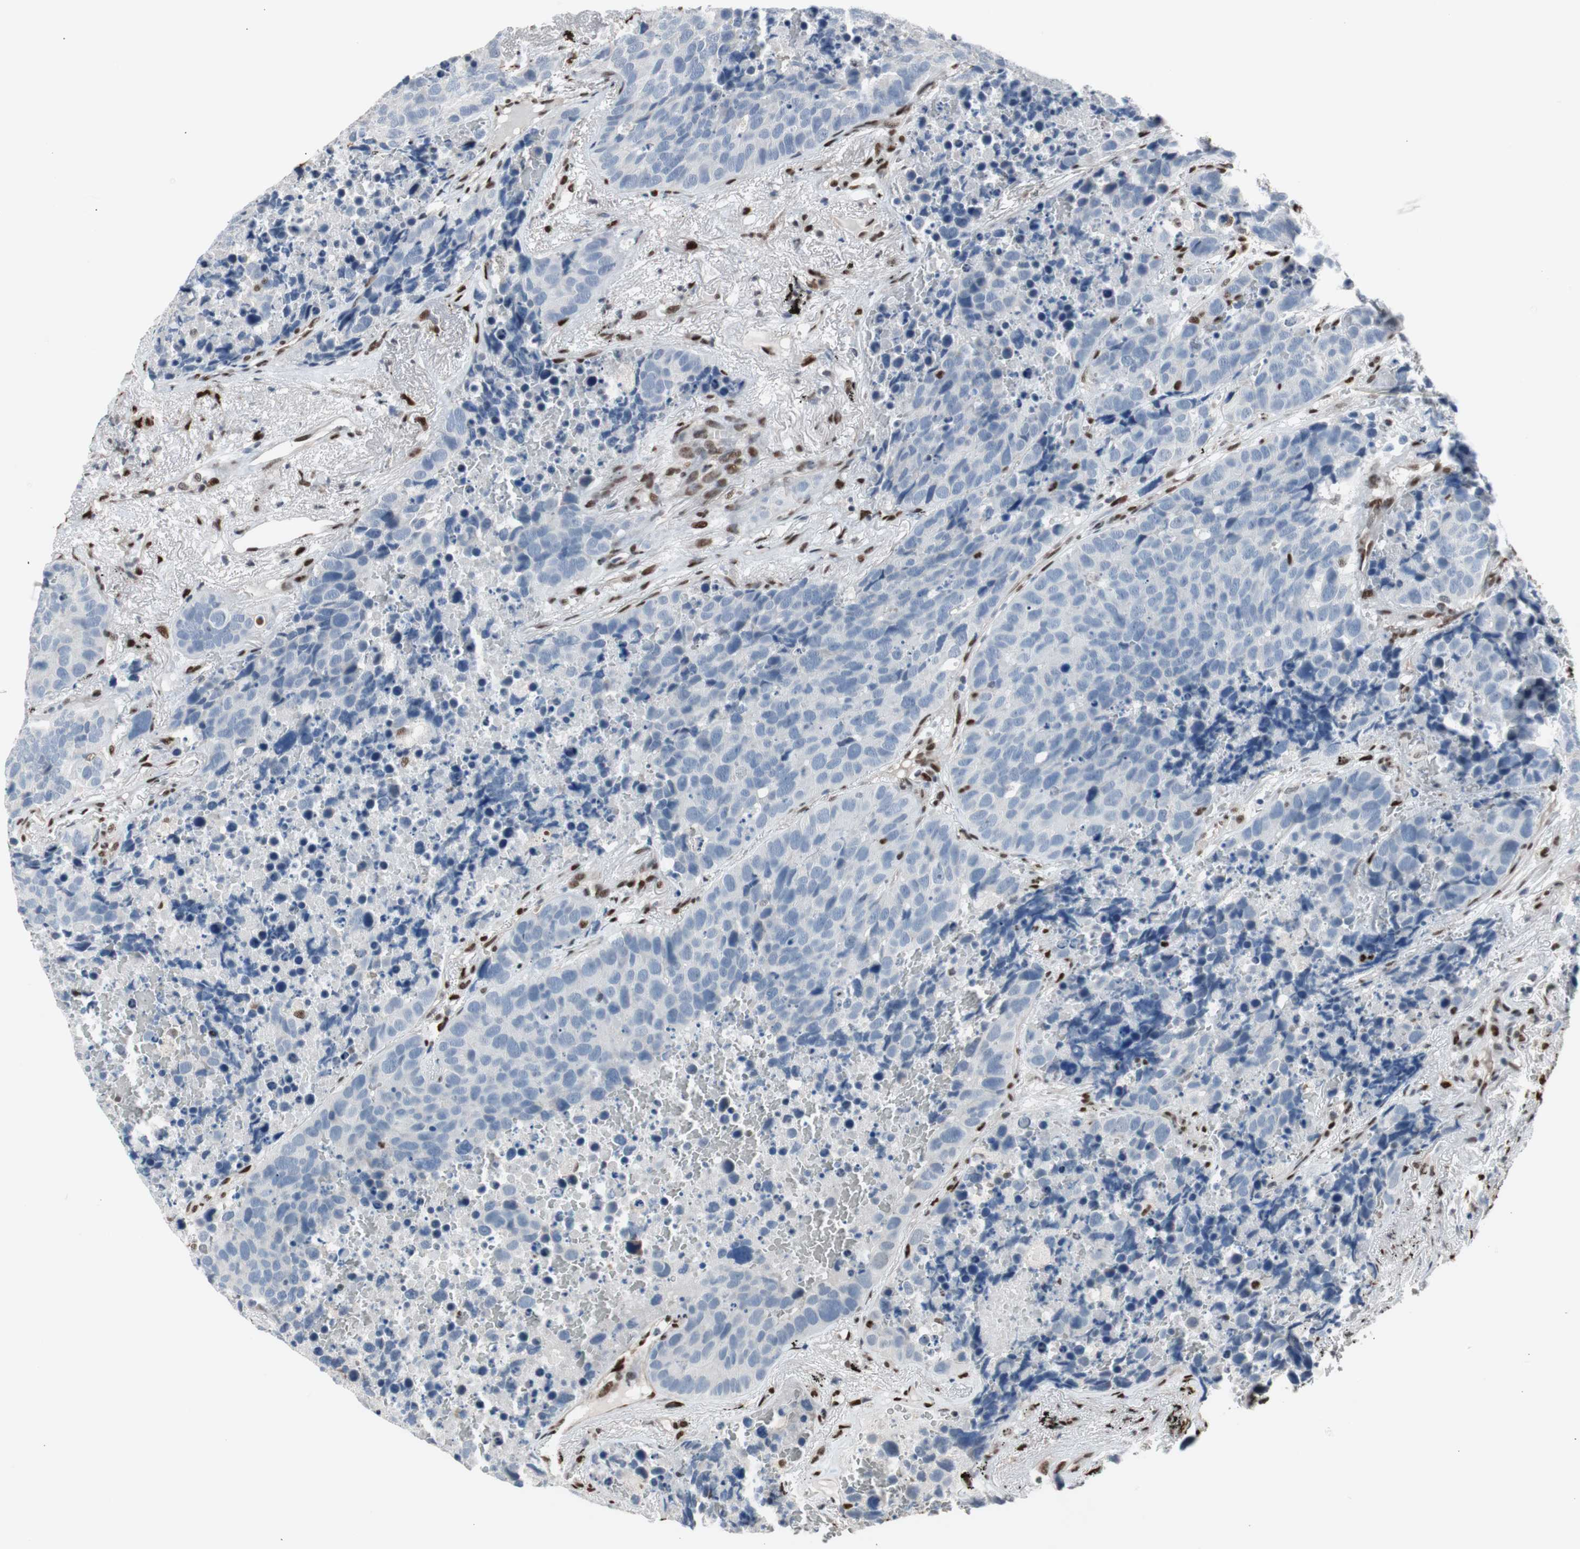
{"staining": {"intensity": "negative", "quantity": "none", "location": "none"}, "tissue": "carcinoid", "cell_type": "Tumor cells", "image_type": "cancer", "snomed": [{"axis": "morphology", "description": "Carcinoid, malignant, NOS"}, {"axis": "topography", "description": "Lung"}], "caption": "Protein analysis of carcinoid (malignant) exhibits no significant positivity in tumor cells.", "gene": "PML", "patient": {"sex": "male", "age": 60}}